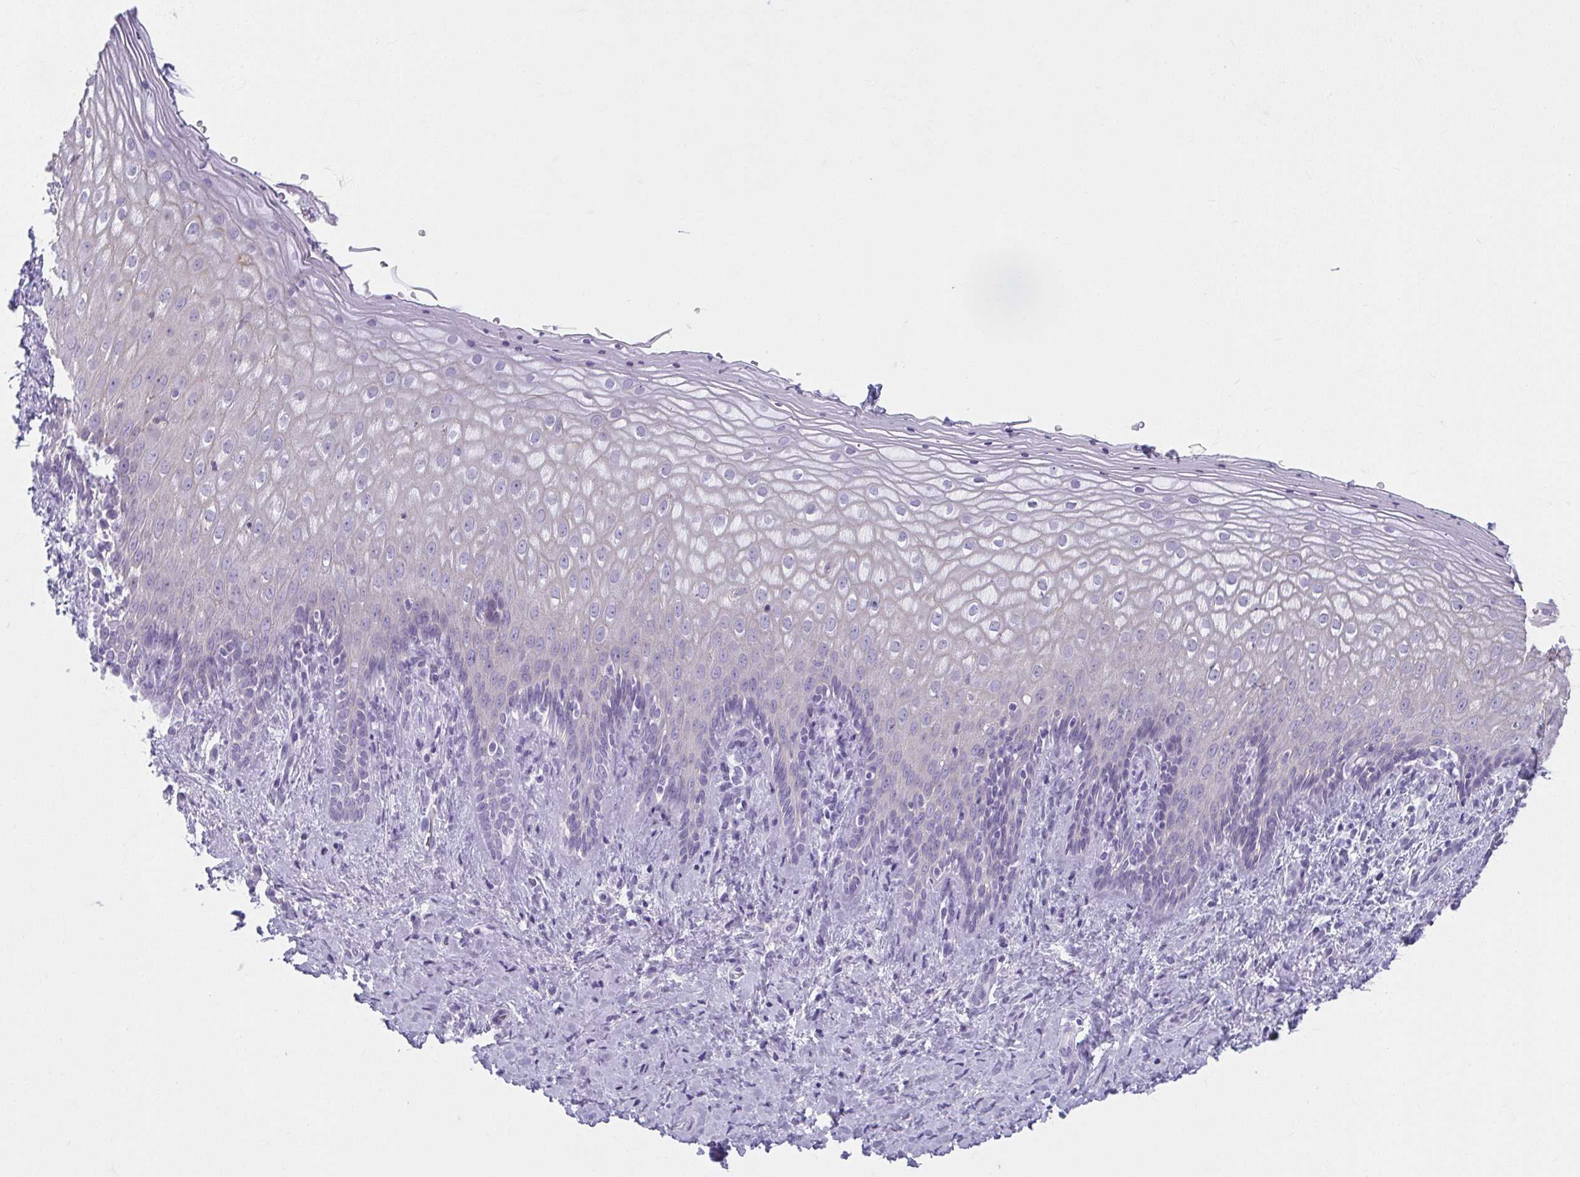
{"staining": {"intensity": "negative", "quantity": "none", "location": "none"}, "tissue": "vagina", "cell_type": "Squamous epithelial cells", "image_type": "normal", "snomed": [{"axis": "morphology", "description": "Normal tissue, NOS"}, {"axis": "topography", "description": "Vagina"}], "caption": "High magnification brightfield microscopy of unremarkable vagina stained with DAB (brown) and counterstained with hematoxylin (blue): squamous epithelial cells show no significant expression.", "gene": "MOBP", "patient": {"sex": "female", "age": 42}}